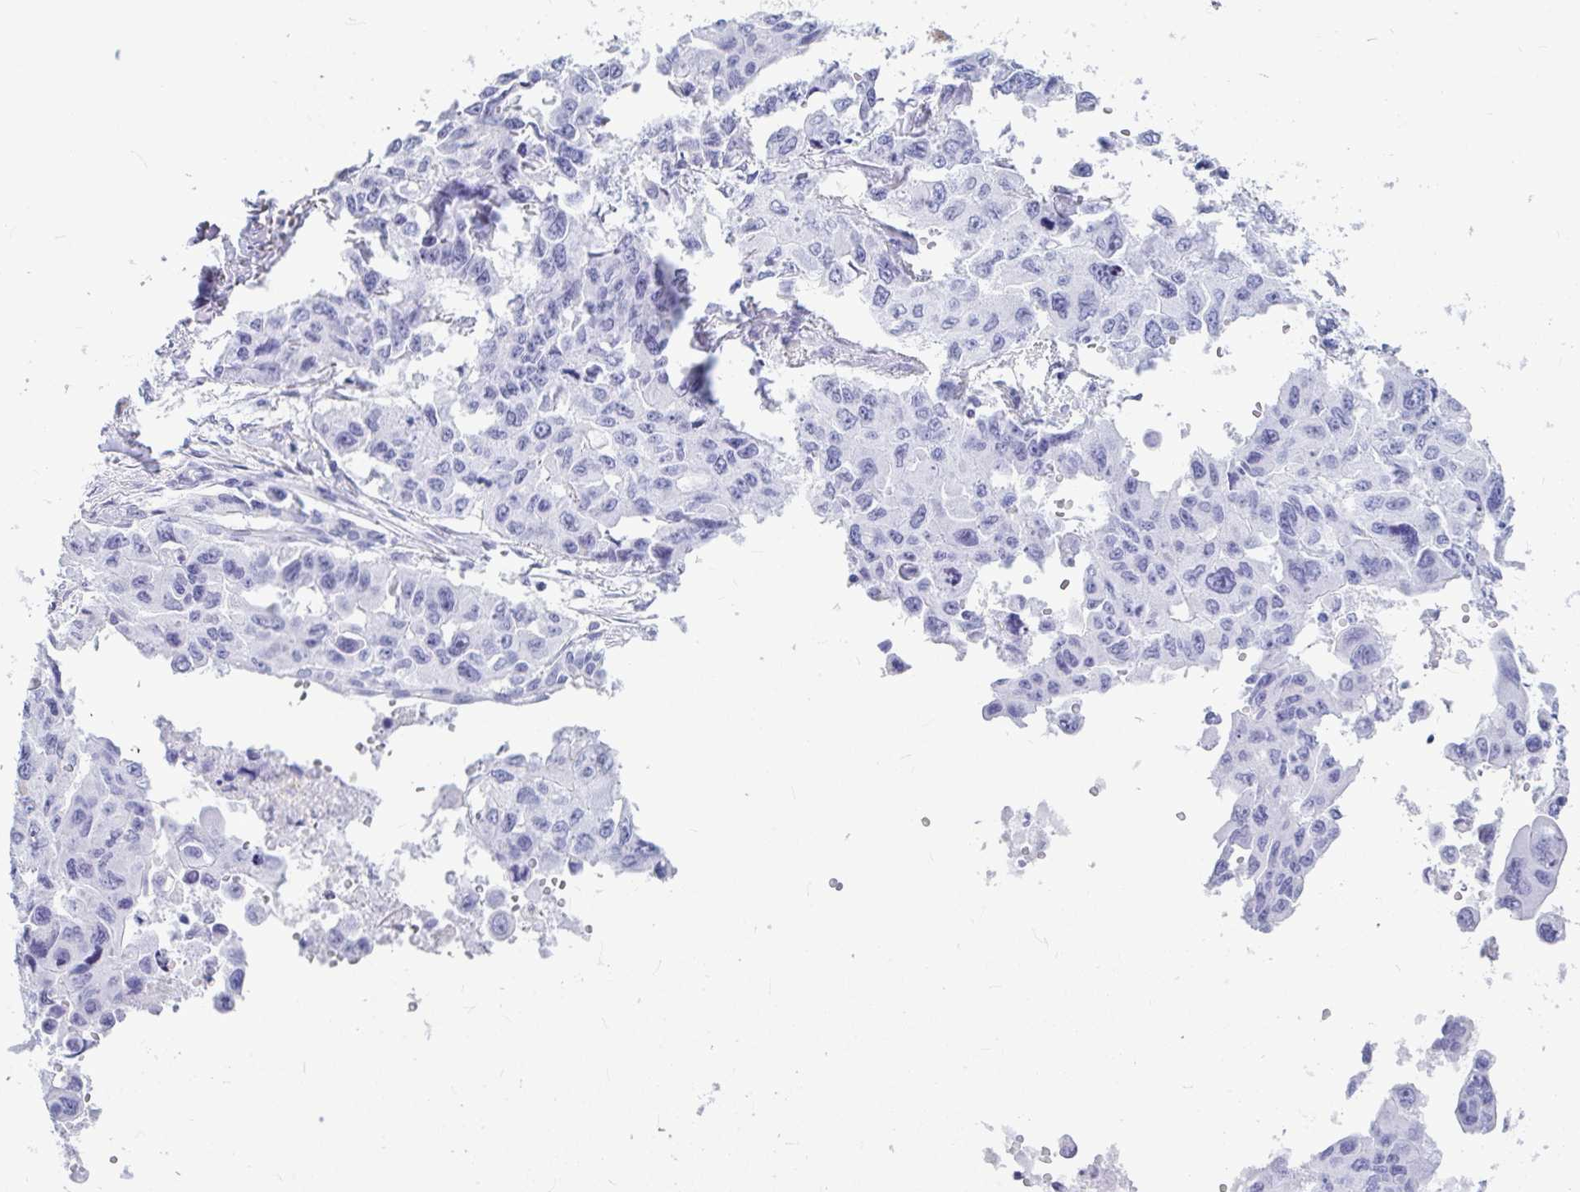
{"staining": {"intensity": "negative", "quantity": "none", "location": "none"}, "tissue": "lung cancer", "cell_type": "Tumor cells", "image_type": "cancer", "snomed": [{"axis": "morphology", "description": "Adenocarcinoma, NOS"}, {"axis": "topography", "description": "Lung"}], "caption": "Tumor cells show no significant protein staining in lung cancer (adenocarcinoma).", "gene": "OR5J2", "patient": {"sex": "male", "age": 64}}